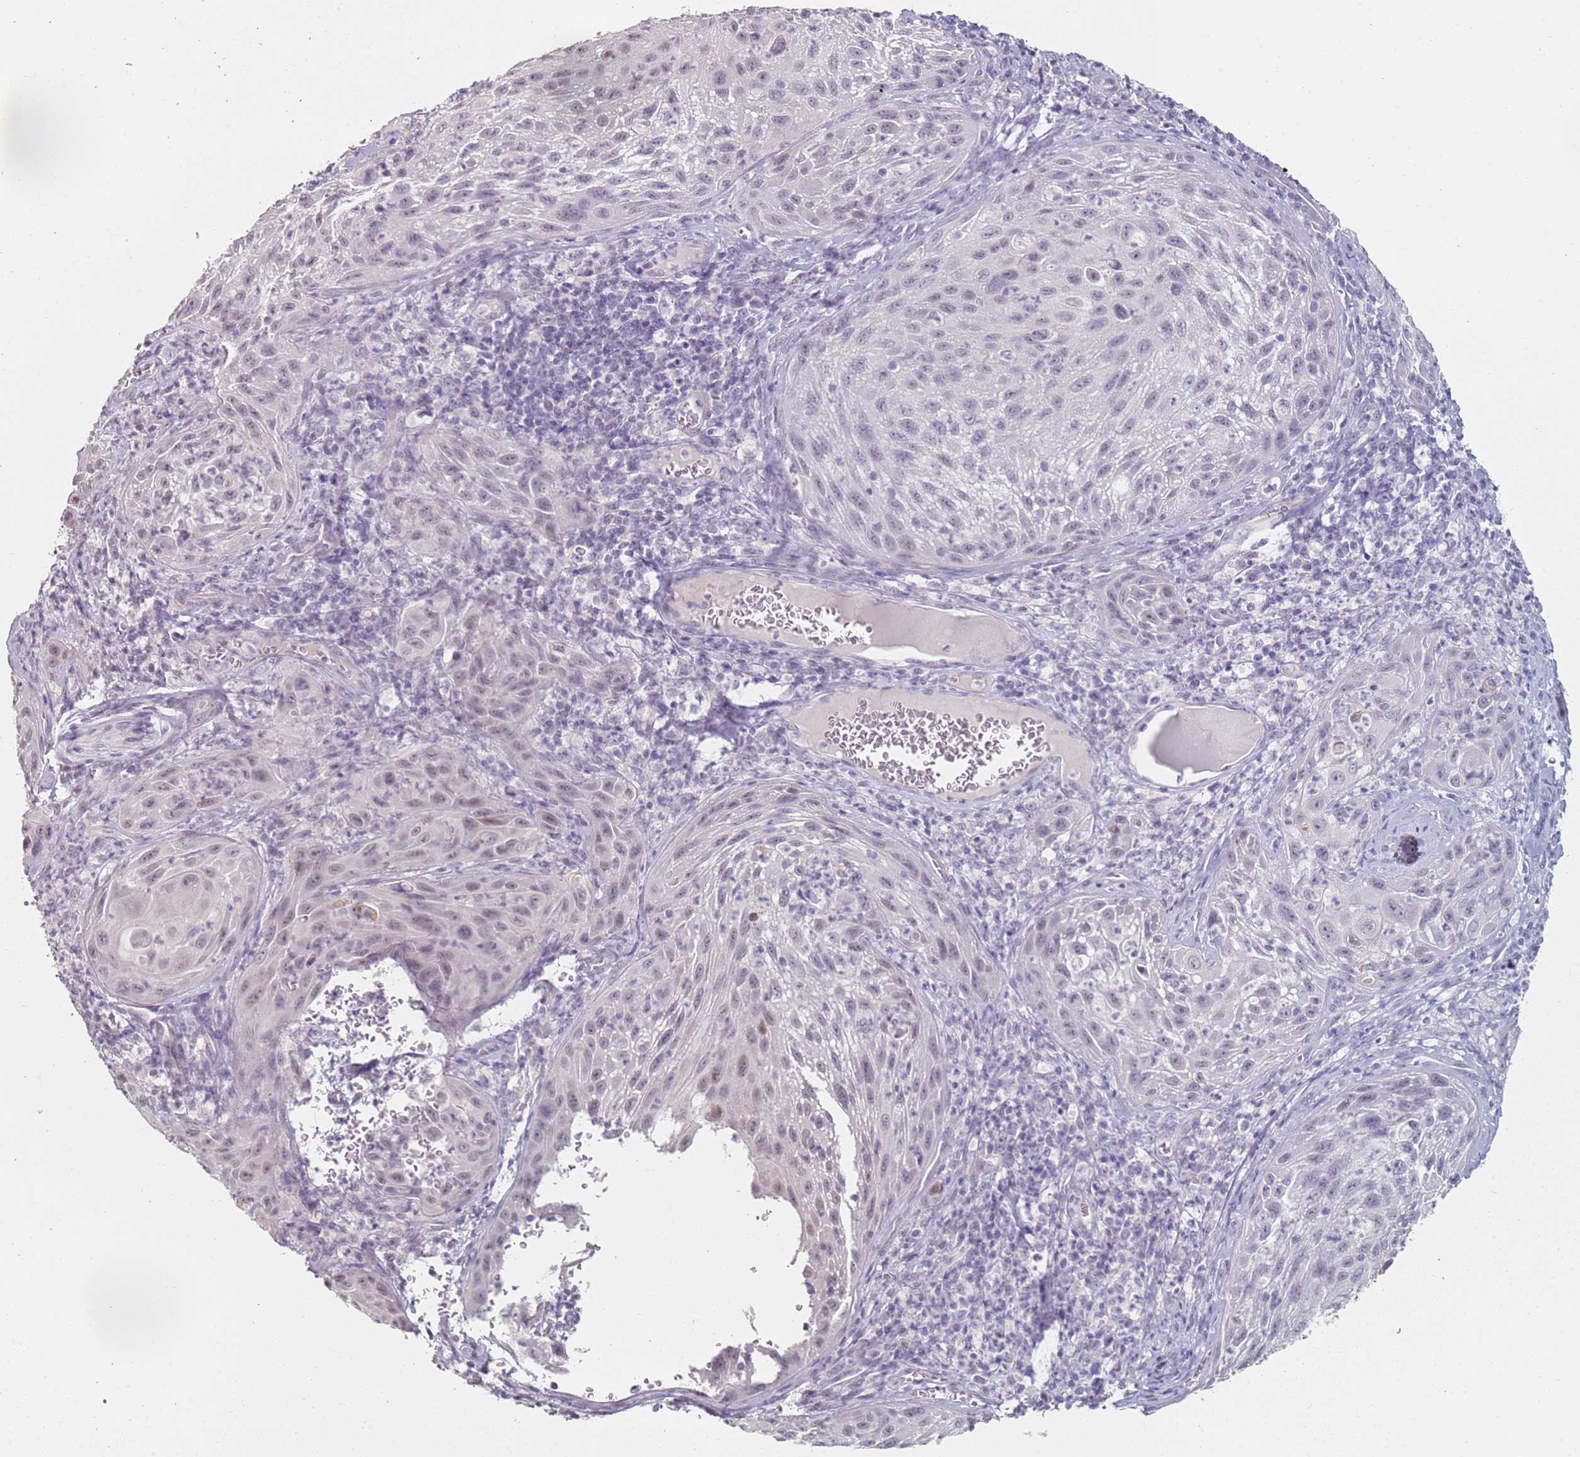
{"staining": {"intensity": "weak", "quantity": "<25%", "location": "nuclear"}, "tissue": "cervical cancer", "cell_type": "Tumor cells", "image_type": "cancer", "snomed": [{"axis": "morphology", "description": "Squamous cell carcinoma, NOS"}, {"axis": "topography", "description": "Cervix"}], "caption": "Immunohistochemistry (IHC) photomicrograph of neoplastic tissue: human cervical cancer (squamous cell carcinoma) stained with DAB shows no significant protein staining in tumor cells.", "gene": "DNAH11", "patient": {"sex": "female", "age": 42}}